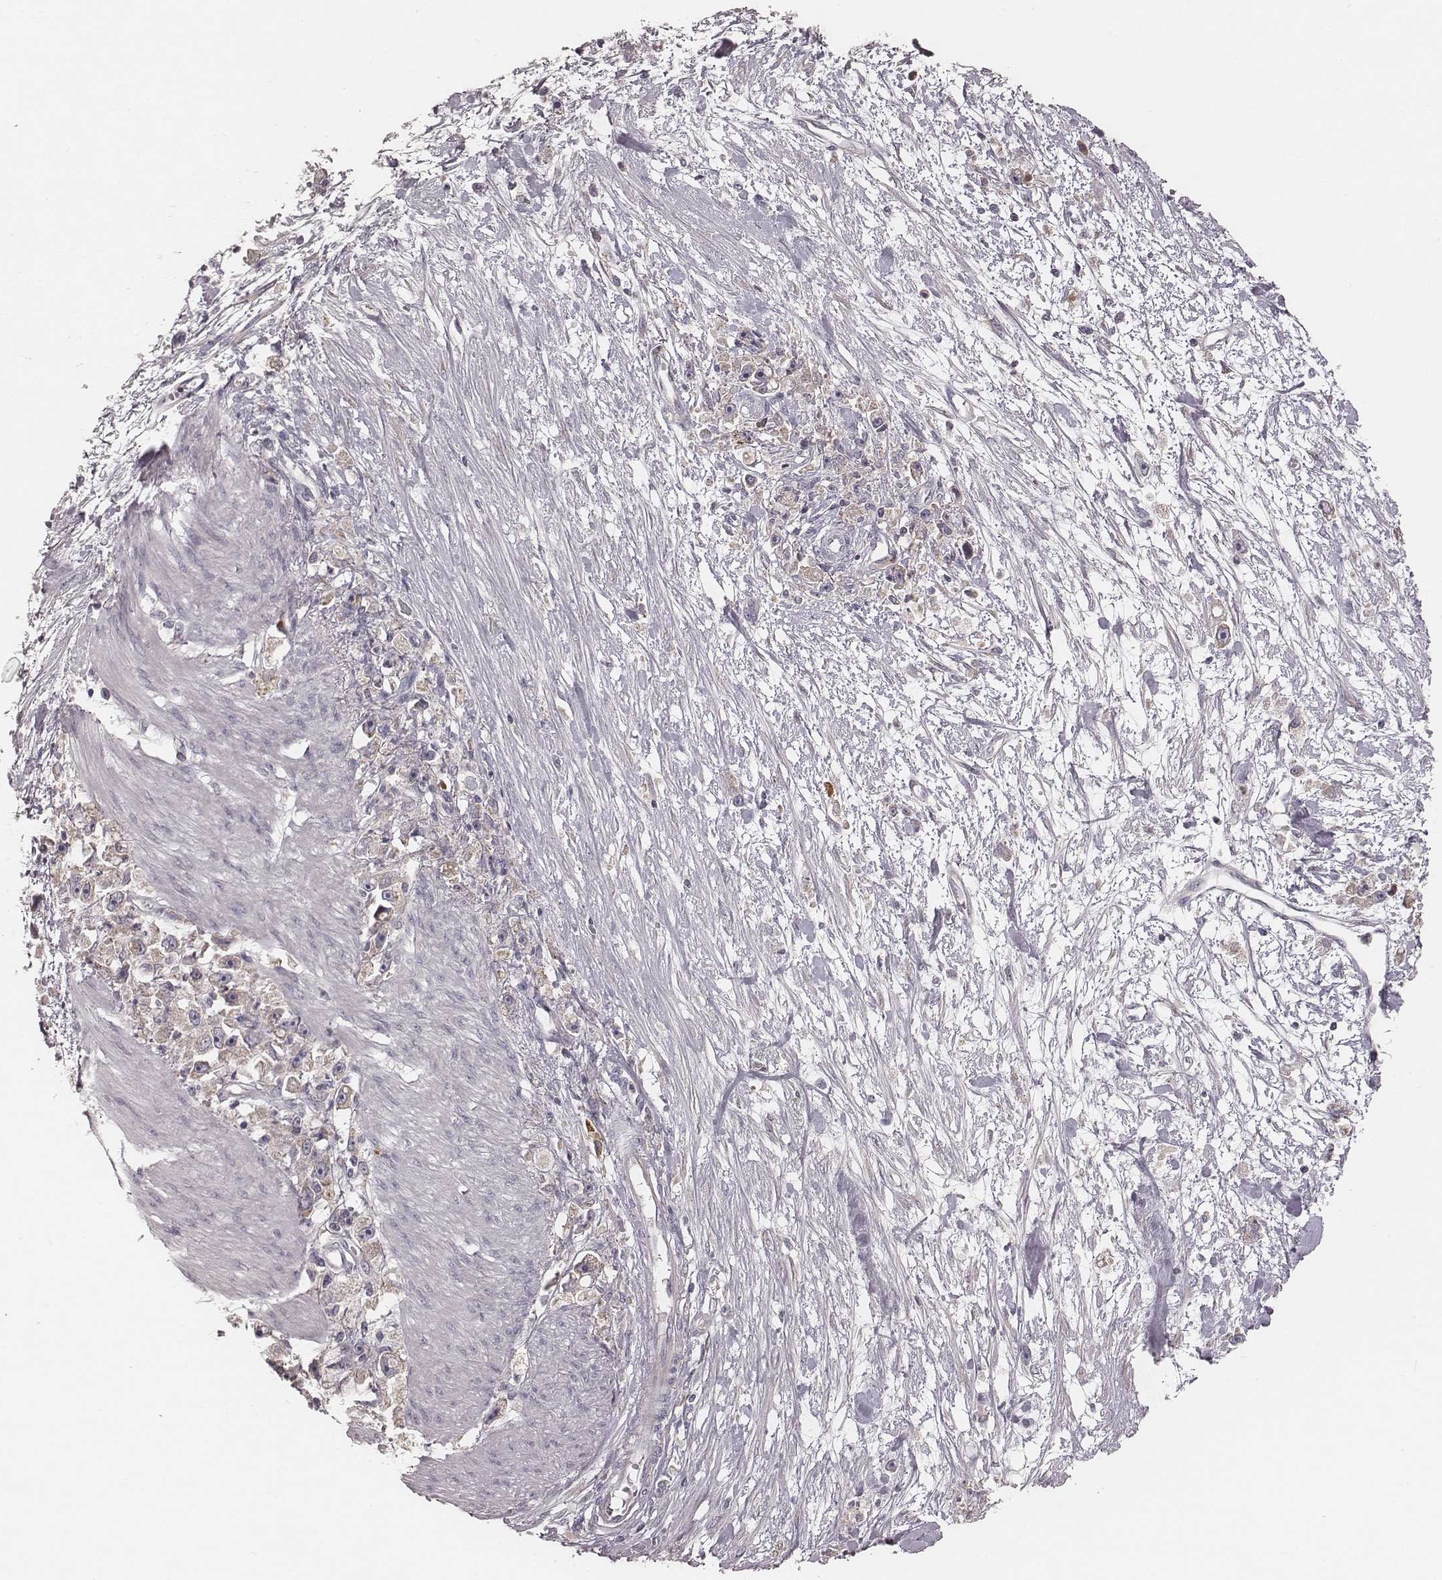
{"staining": {"intensity": "weak", "quantity": "25%-75%", "location": "cytoplasmic/membranous"}, "tissue": "stomach cancer", "cell_type": "Tumor cells", "image_type": "cancer", "snomed": [{"axis": "morphology", "description": "Adenocarcinoma, NOS"}, {"axis": "topography", "description": "Stomach"}], "caption": "Immunohistochemistry histopathology image of neoplastic tissue: human stomach cancer stained using immunohistochemistry reveals low levels of weak protein expression localized specifically in the cytoplasmic/membranous of tumor cells, appearing as a cytoplasmic/membranous brown color.", "gene": "P2RX5", "patient": {"sex": "female", "age": 59}}